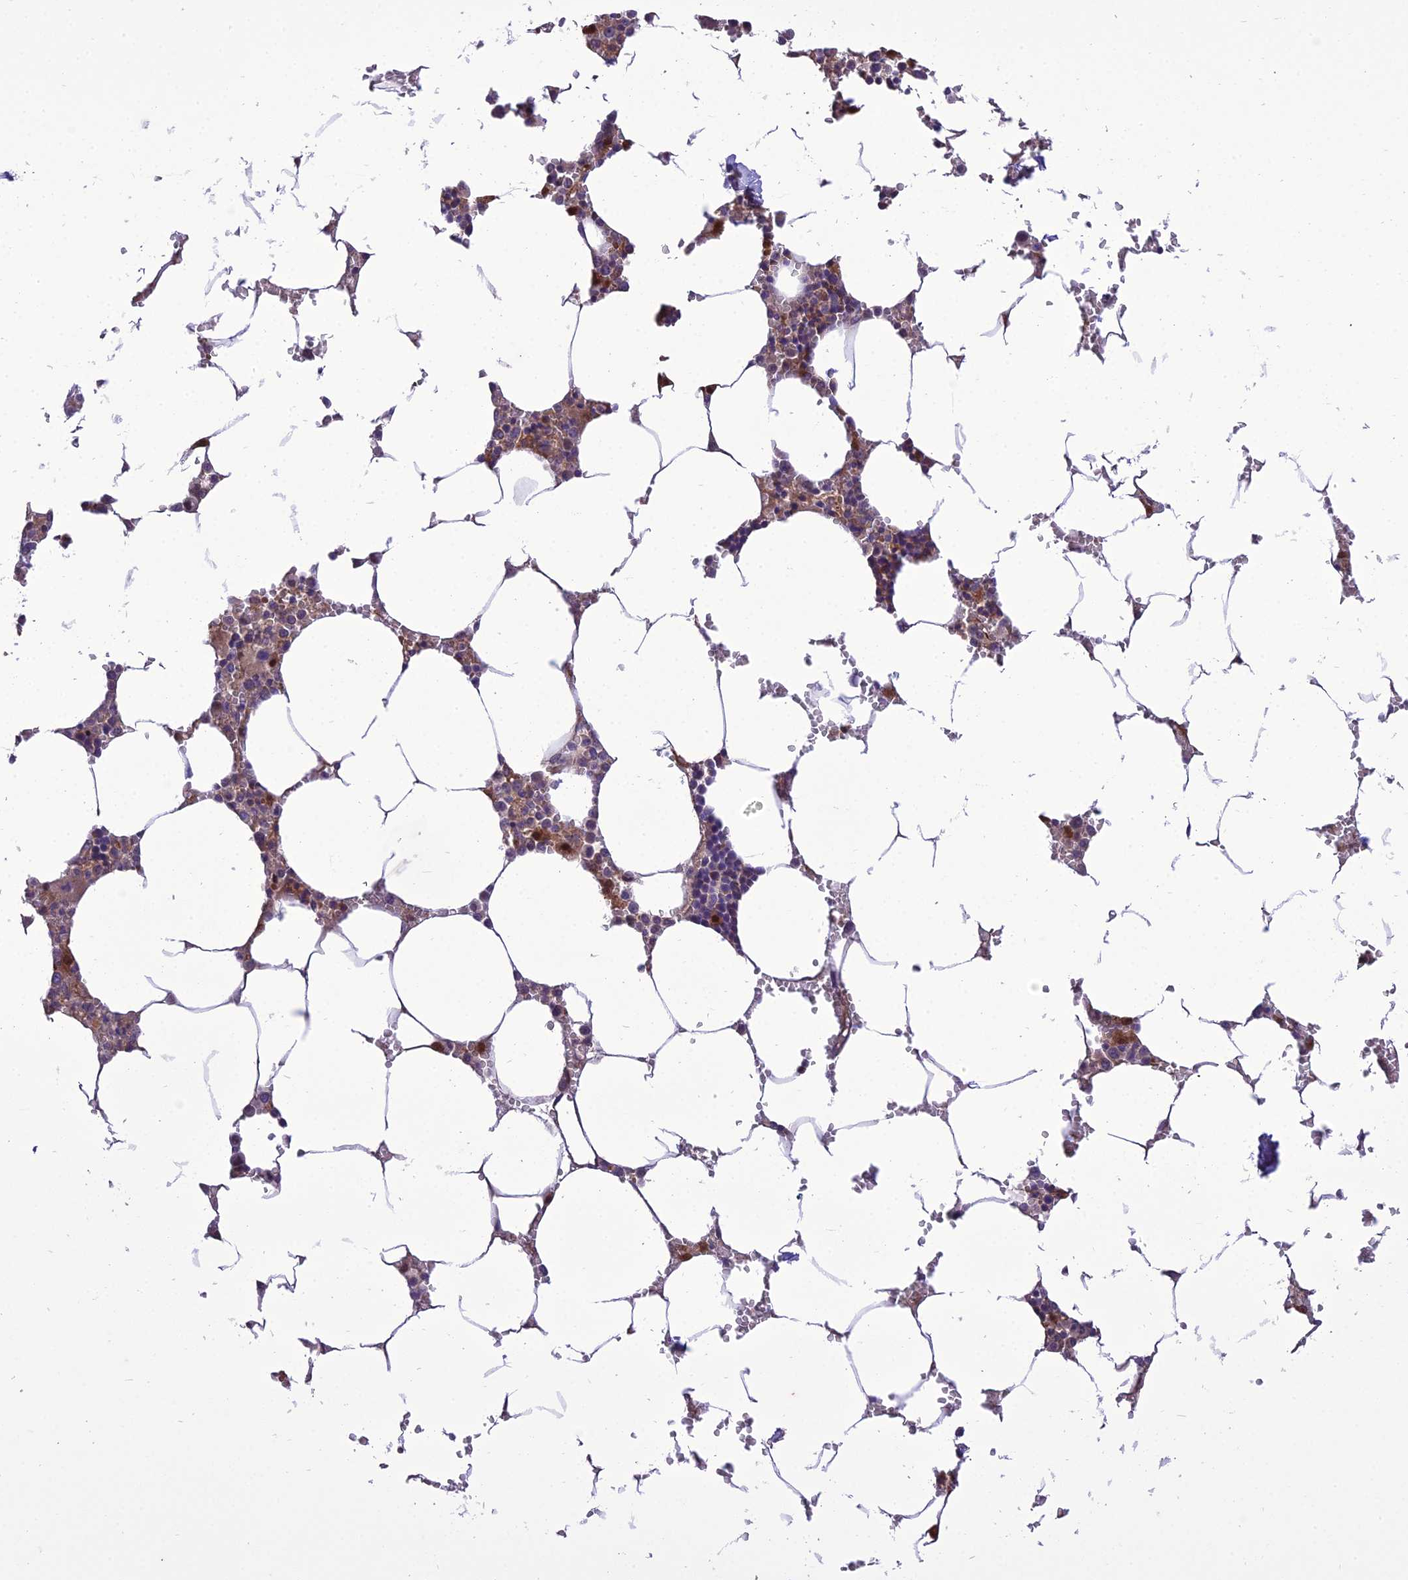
{"staining": {"intensity": "strong", "quantity": "<25%", "location": "cytoplasmic/membranous,nuclear"}, "tissue": "bone marrow", "cell_type": "Hematopoietic cells", "image_type": "normal", "snomed": [{"axis": "morphology", "description": "Normal tissue, NOS"}, {"axis": "topography", "description": "Bone marrow"}], "caption": "Immunohistochemical staining of unremarkable human bone marrow demonstrates <25% levels of strong cytoplasmic/membranous,nuclear protein expression in about <25% of hematopoietic cells.", "gene": "BORCS6", "patient": {"sex": "male", "age": 70}}